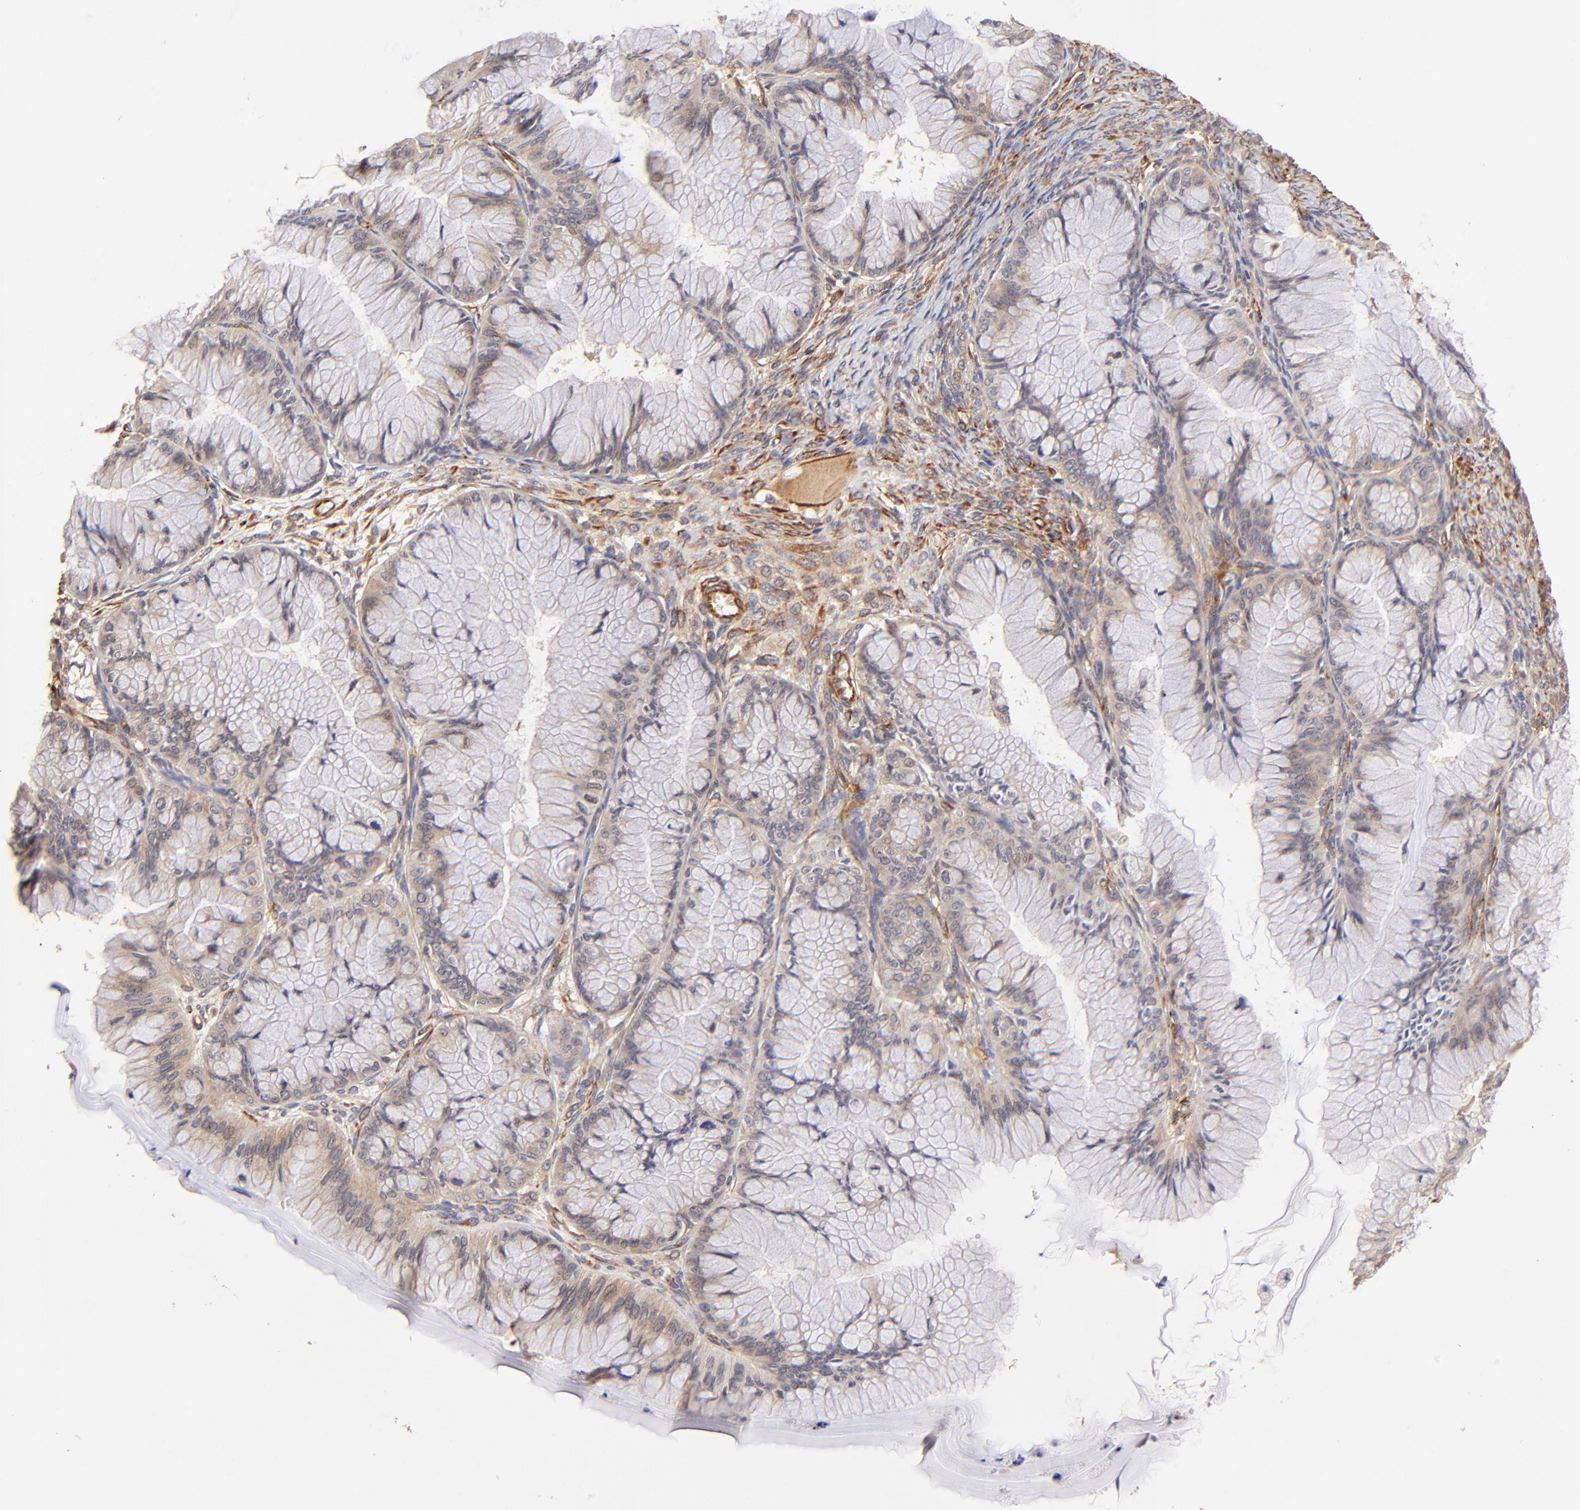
{"staining": {"intensity": "weak", "quantity": ">75%", "location": "cytoplasmic/membranous"}, "tissue": "ovarian cancer", "cell_type": "Tumor cells", "image_type": "cancer", "snomed": [{"axis": "morphology", "description": "Cystadenocarcinoma, mucinous, NOS"}, {"axis": "topography", "description": "Ovary"}], "caption": "Immunohistochemical staining of human ovarian cancer shows low levels of weak cytoplasmic/membranous expression in approximately >75% of tumor cells. The staining was performed using DAB (3,3'-diaminobenzidine) to visualize the protein expression in brown, while the nuclei were stained in blue with hematoxylin (Magnification: 20x).", "gene": "TNFAIP3", "patient": {"sex": "female", "age": 63}}